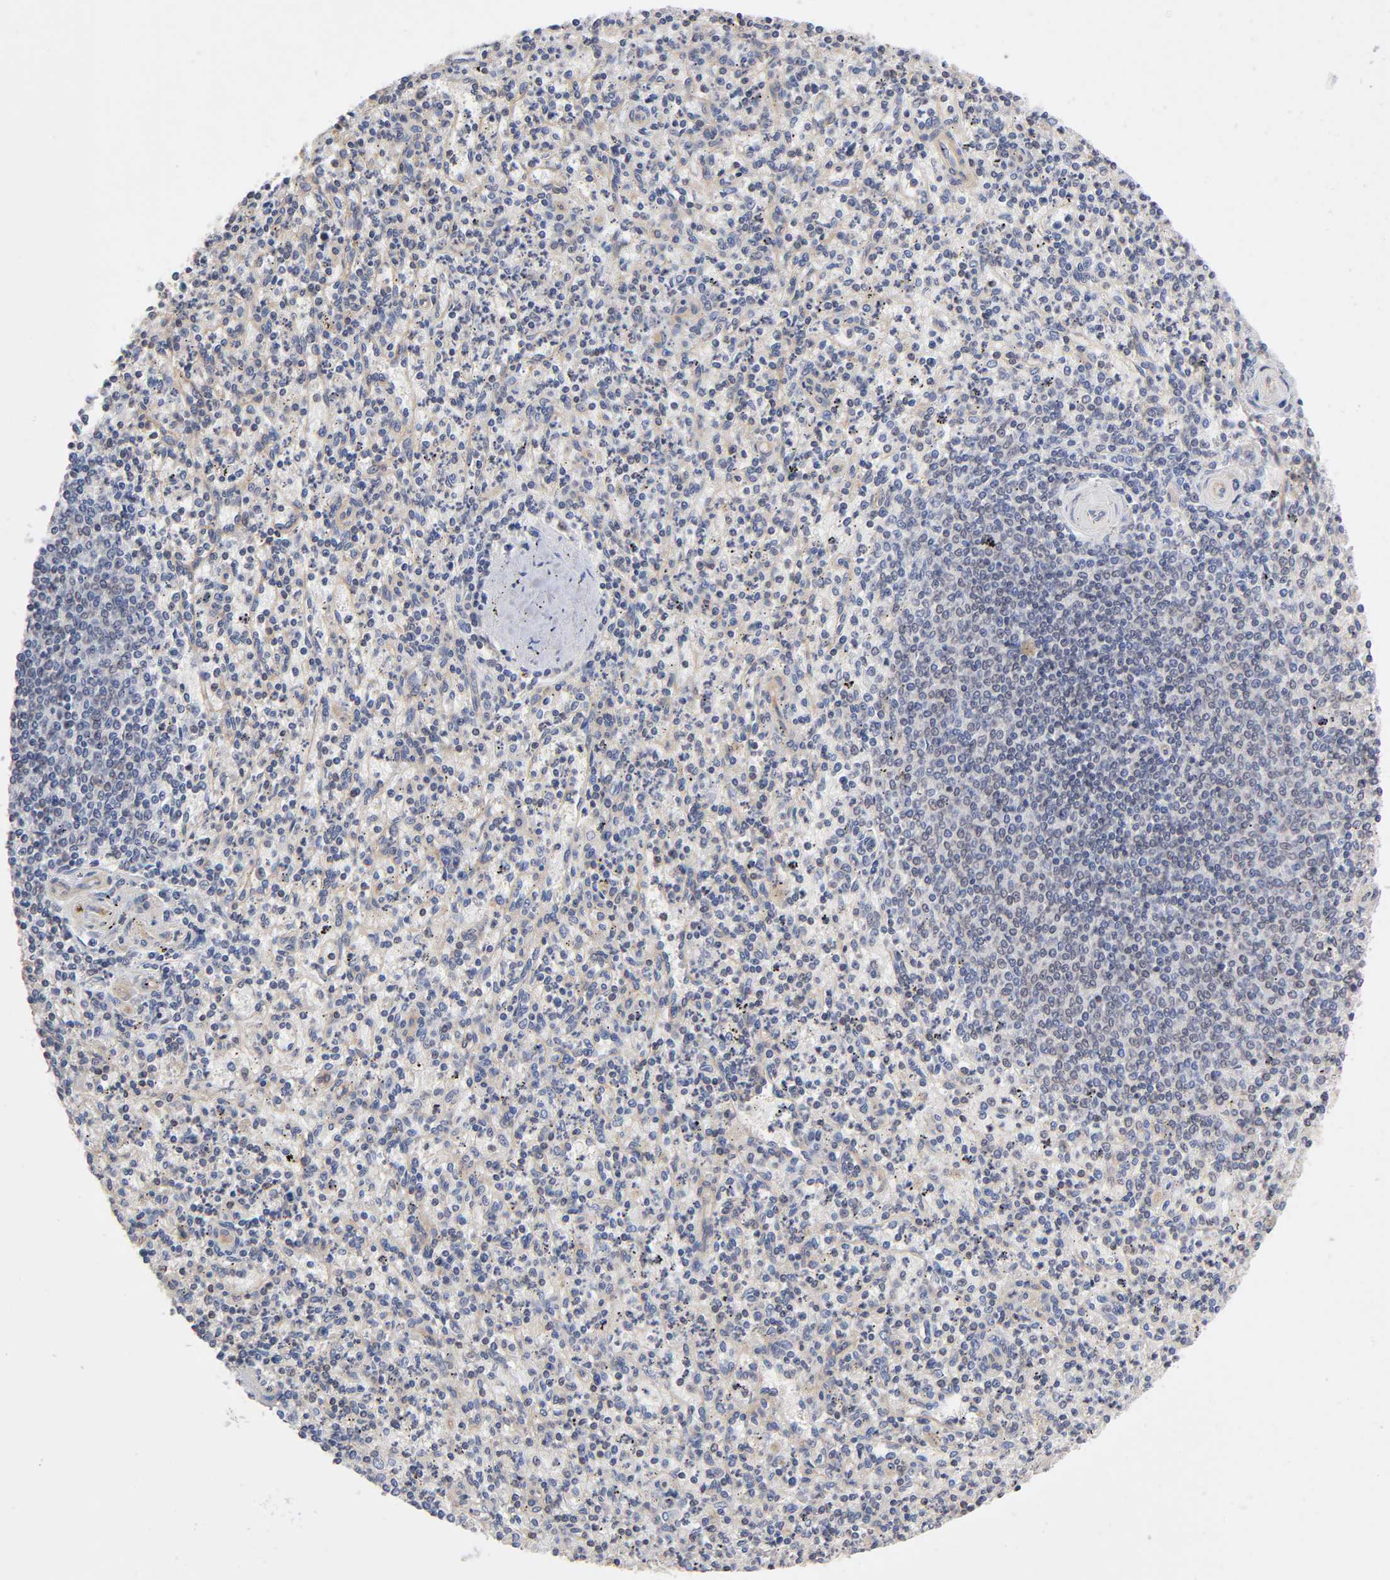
{"staining": {"intensity": "weak", "quantity": ">75%", "location": "cytoplasmic/membranous"}, "tissue": "spleen", "cell_type": "Cells in red pulp", "image_type": "normal", "snomed": [{"axis": "morphology", "description": "Normal tissue, NOS"}, {"axis": "topography", "description": "Spleen"}], "caption": "The micrograph shows immunohistochemical staining of normal spleen. There is weak cytoplasmic/membranous positivity is seen in approximately >75% of cells in red pulp.", "gene": "STRN3", "patient": {"sex": "male", "age": 72}}